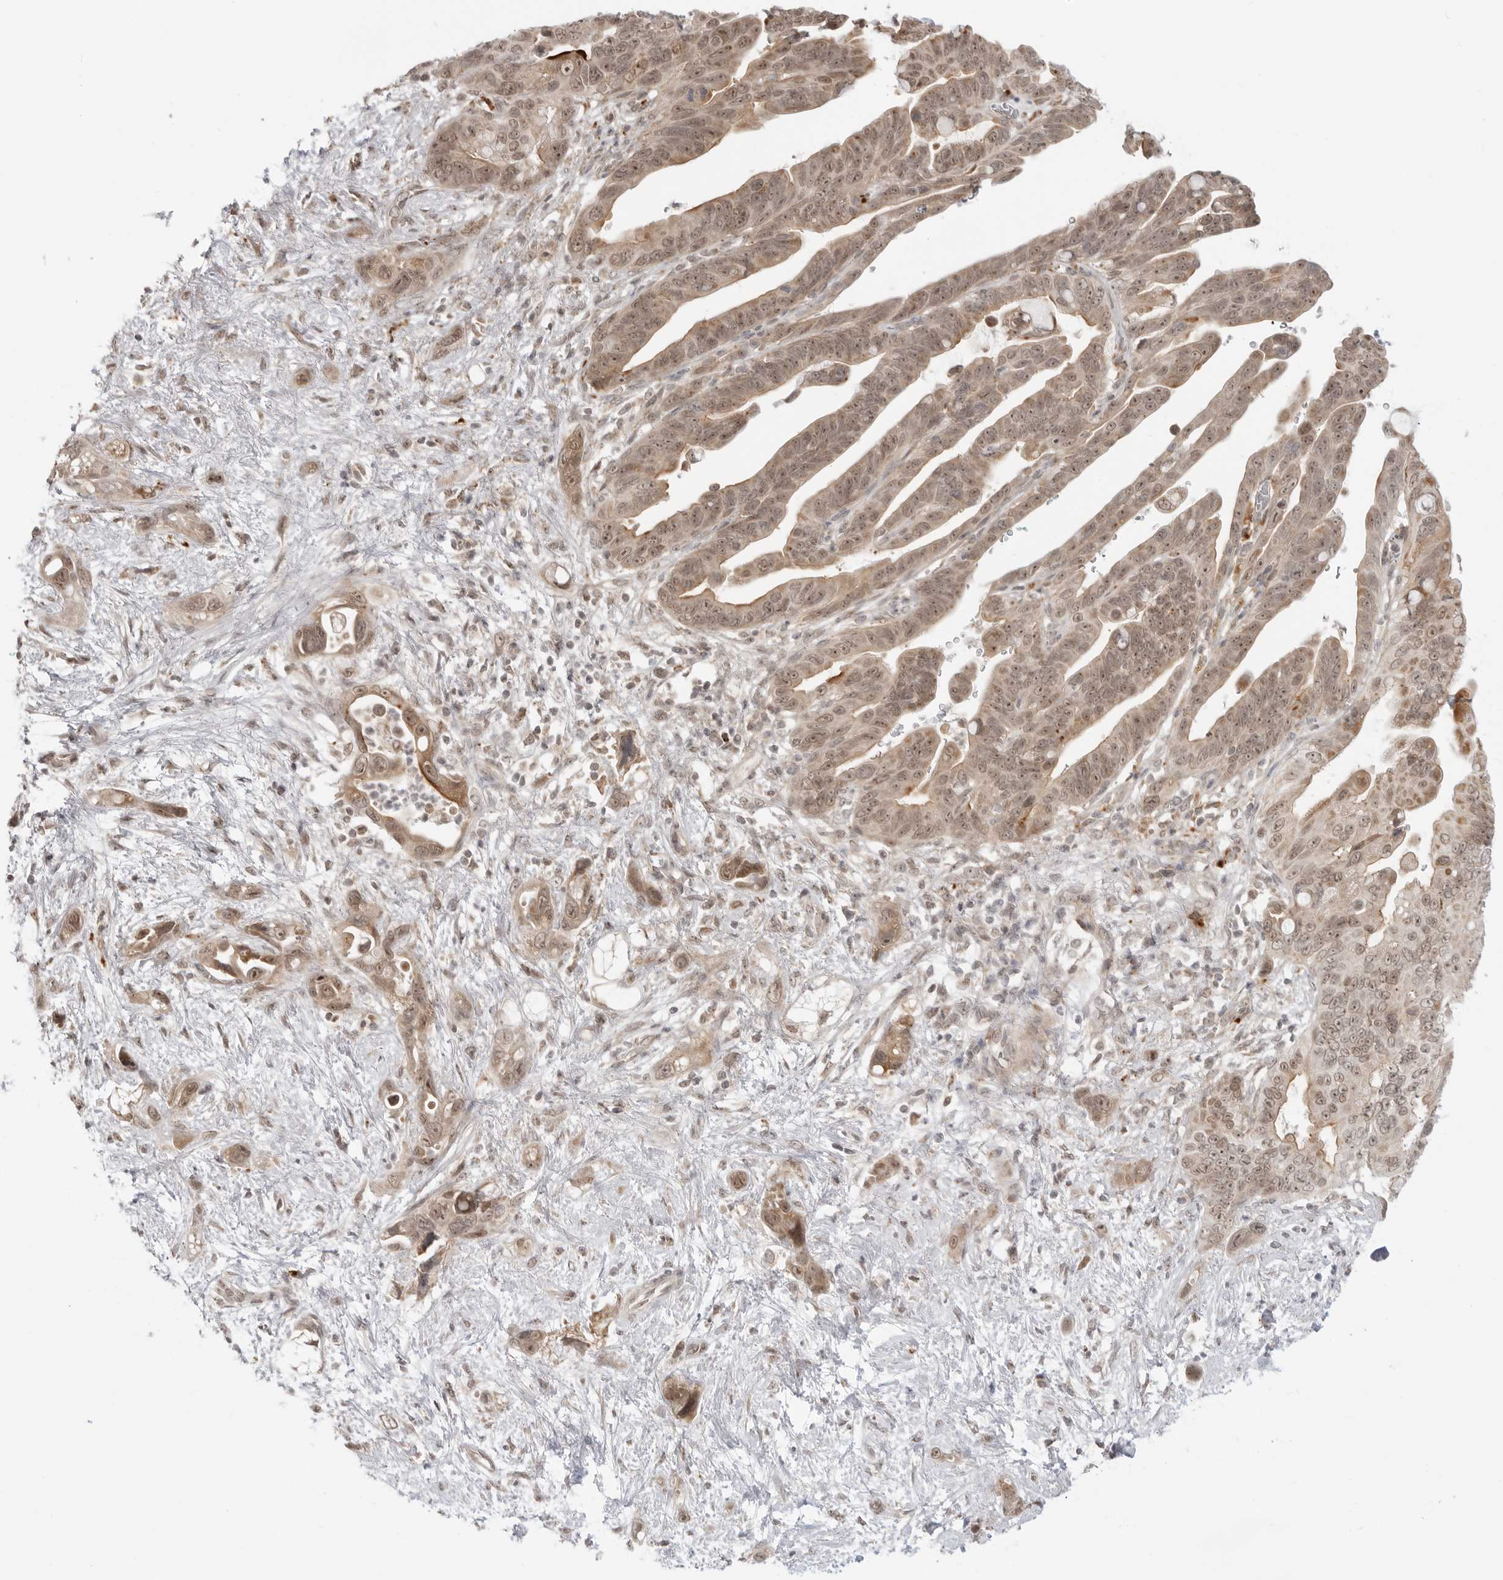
{"staining": {"intensity": "moderate", "quantity": ">75%", "location": "cytoplasmic/membranous,nuclear"}, "tissue": "pancreatic cancer", "cell_type": "Tumor cells", "image_type": "cancer", "snomed": [{"axis": "morphology", "description": "Adenocarcinoma, NOS"}, {"axis": "topography", "description": "Pancreas"}], "caption": "Protein staining of pancreatic cancer tissue shows moderate cytoplasmic/membranous and nuclear staining in approximately >75% of tumor cells.", "gene": "KALRN", "patient": {"sex": "female", "age": 72}}